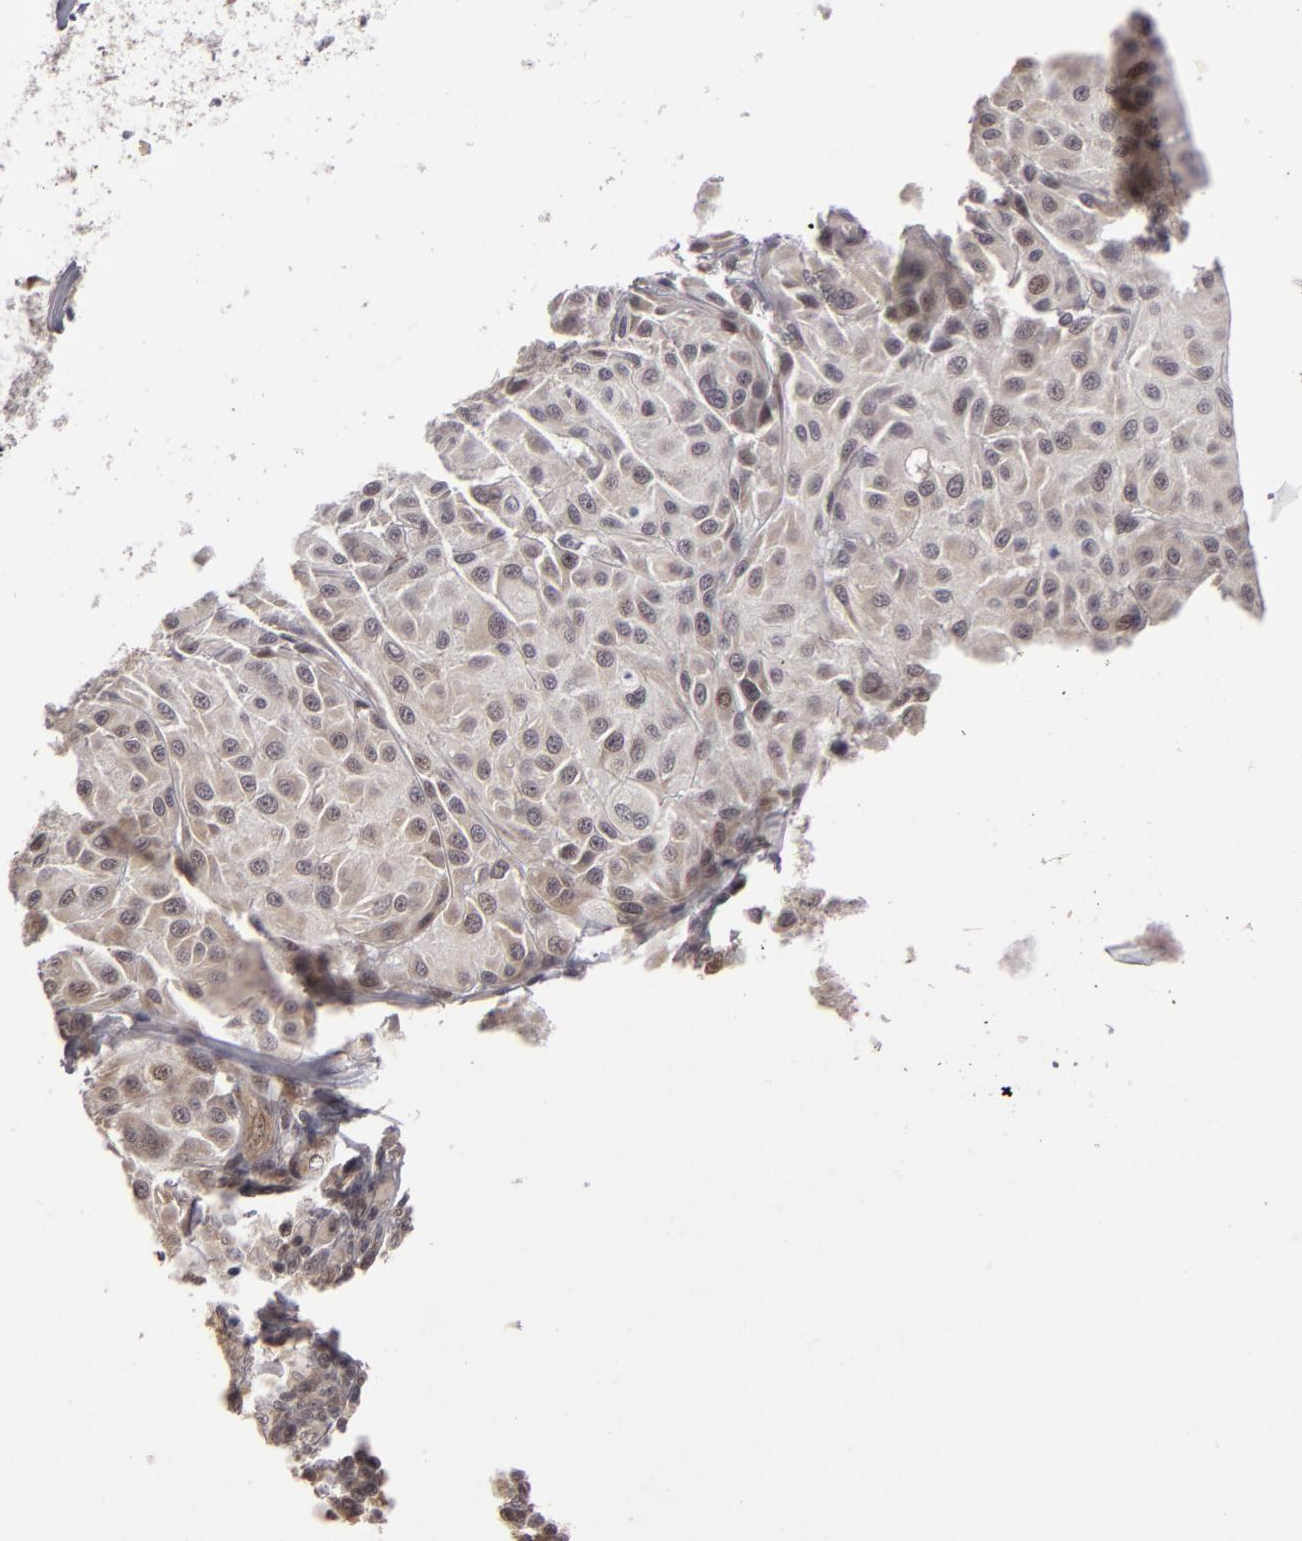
{"staining": {"intensity": "weak", "quantity": "<25%", "location": "nuclear"}, "tissue": "melanoma", "cell_type": "Tumor cells", "image_type": "cancer", "snomed": [{"axis": "morphology", "description": "Malignant melanoma, NOS"}, {"axis": "topography", "description": "Skin"}], "caption": "High magnification brightfield microscopy of melanoma stained with DAB (3,3'-diaminobenzidine) (brown) and counterstained with hematoxylin (blue): tumor cells show no significant expression.", "gene": "ZNF133", "patient": {"sex": "male", "age": 36}}